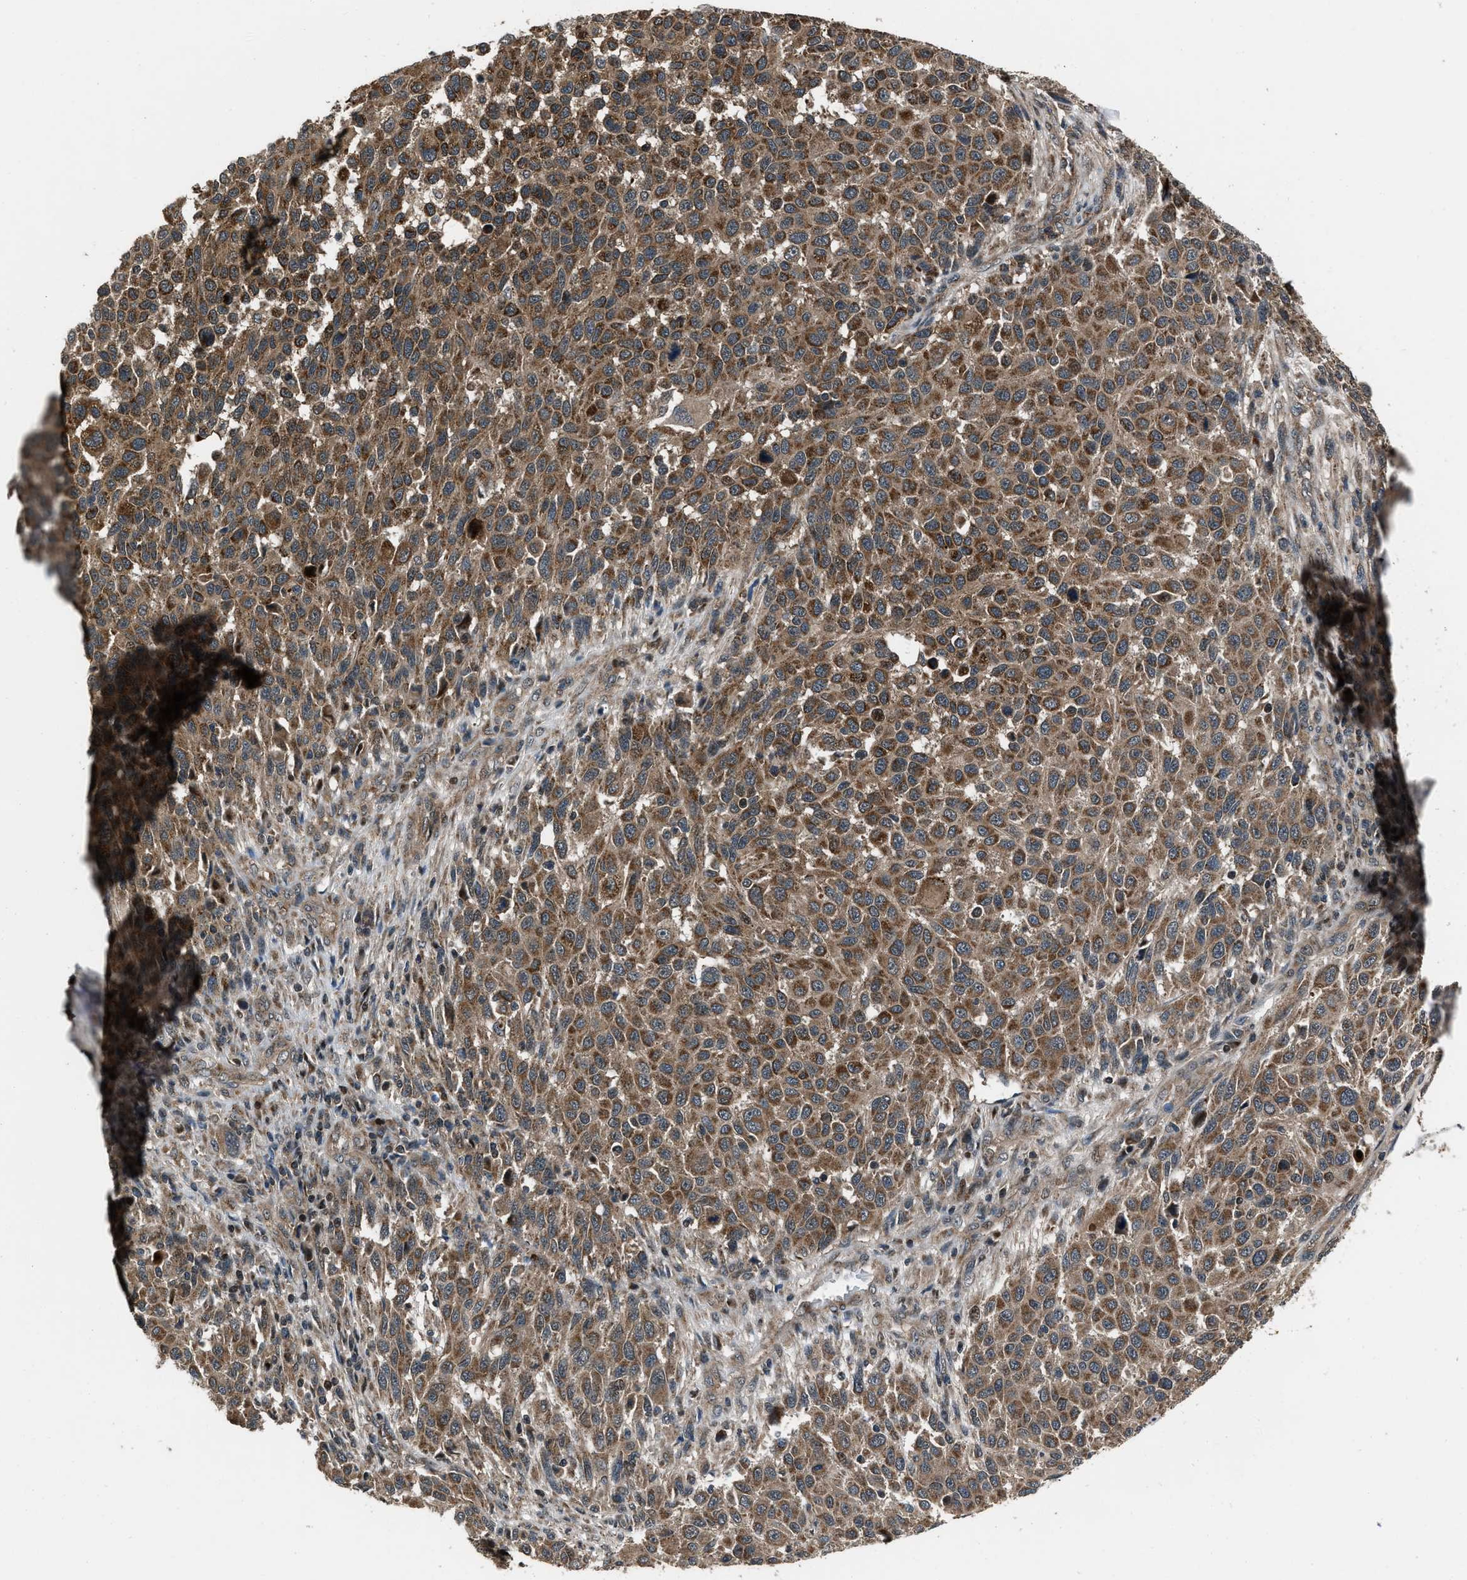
{"staining": {"intensity": "moderate", "quantity": ">75%", "location": "cytoplasmic/membranous"}, "tissue": "melanoma", "cell_type": "Tumor cells", "image_type": "cancer", "snomed": [{"axis": "morphology", "description": "Malignant melanoma, Metastatic site"}, {"axis": "topography", "description": "Lymph node"}], "caption": "A medium amount of moderate cytoplasmic/membranous positivity is present in about >75% of tumor cells in melanoma tissue.", "gene": "IRAK4", "patient": {"sex": "male", "age": 61}}